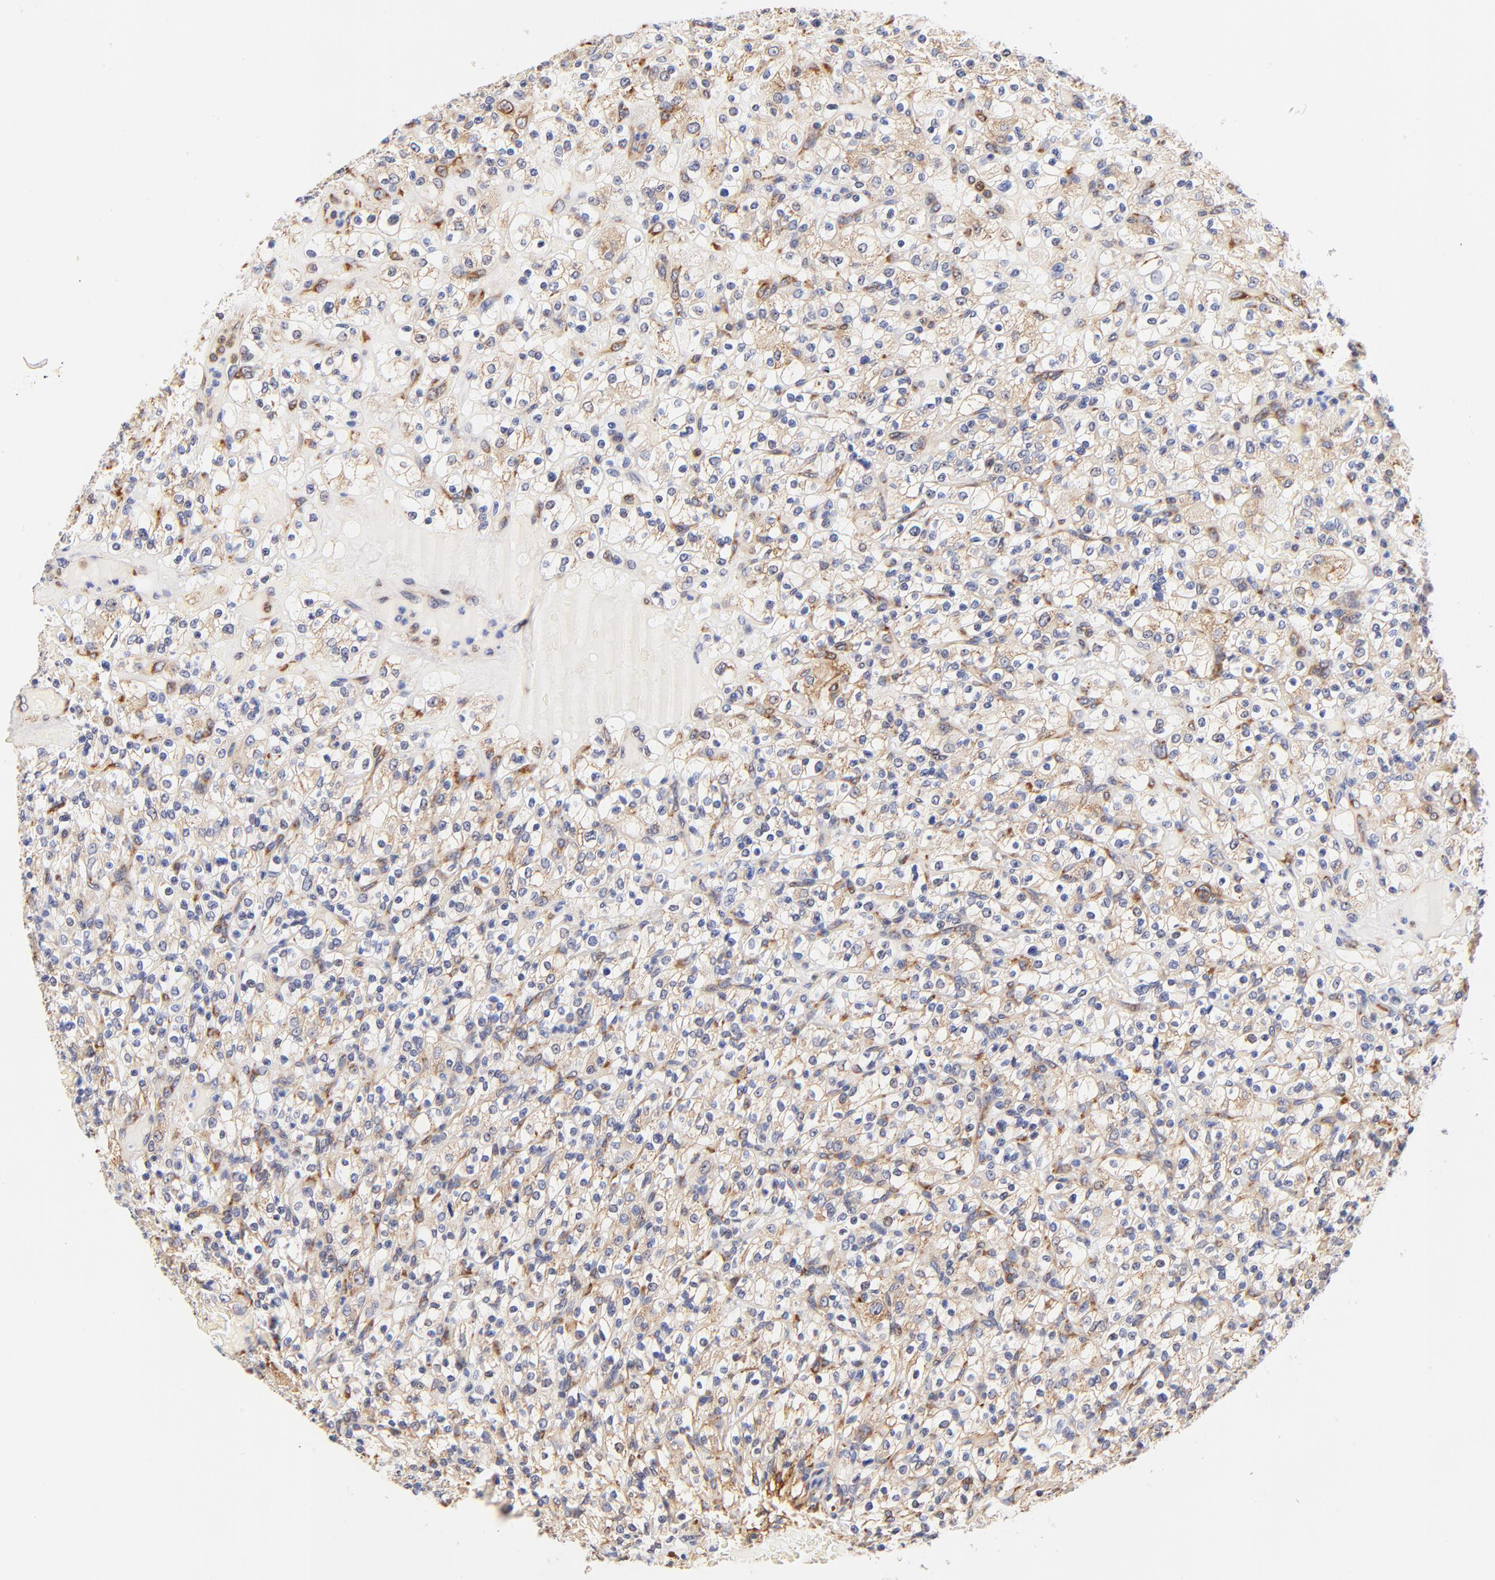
{"staining": {"intensity": "moderate", "quantity": ">75%", "location": "cytoplasmic/membranous"}, "tissue": "renal cancer", "cell_type": "Tumor cells", "image_type": "cancer", "snomed": [{"axis": "morphology", "description": "Normal tissue, NOS"}, {"axis": "morphology", "description": "Adenocarcinoma, NOS"}, {"axis": "topography", "description": "Kidney"}], "caption": "Adenocarcinoma (renal) tissue exhibits moderate cytoplasmic/membranous positivity in about >75% of tumor cells", "gene": "RPL27", "patient": {"sex": "female", "age": 72}}